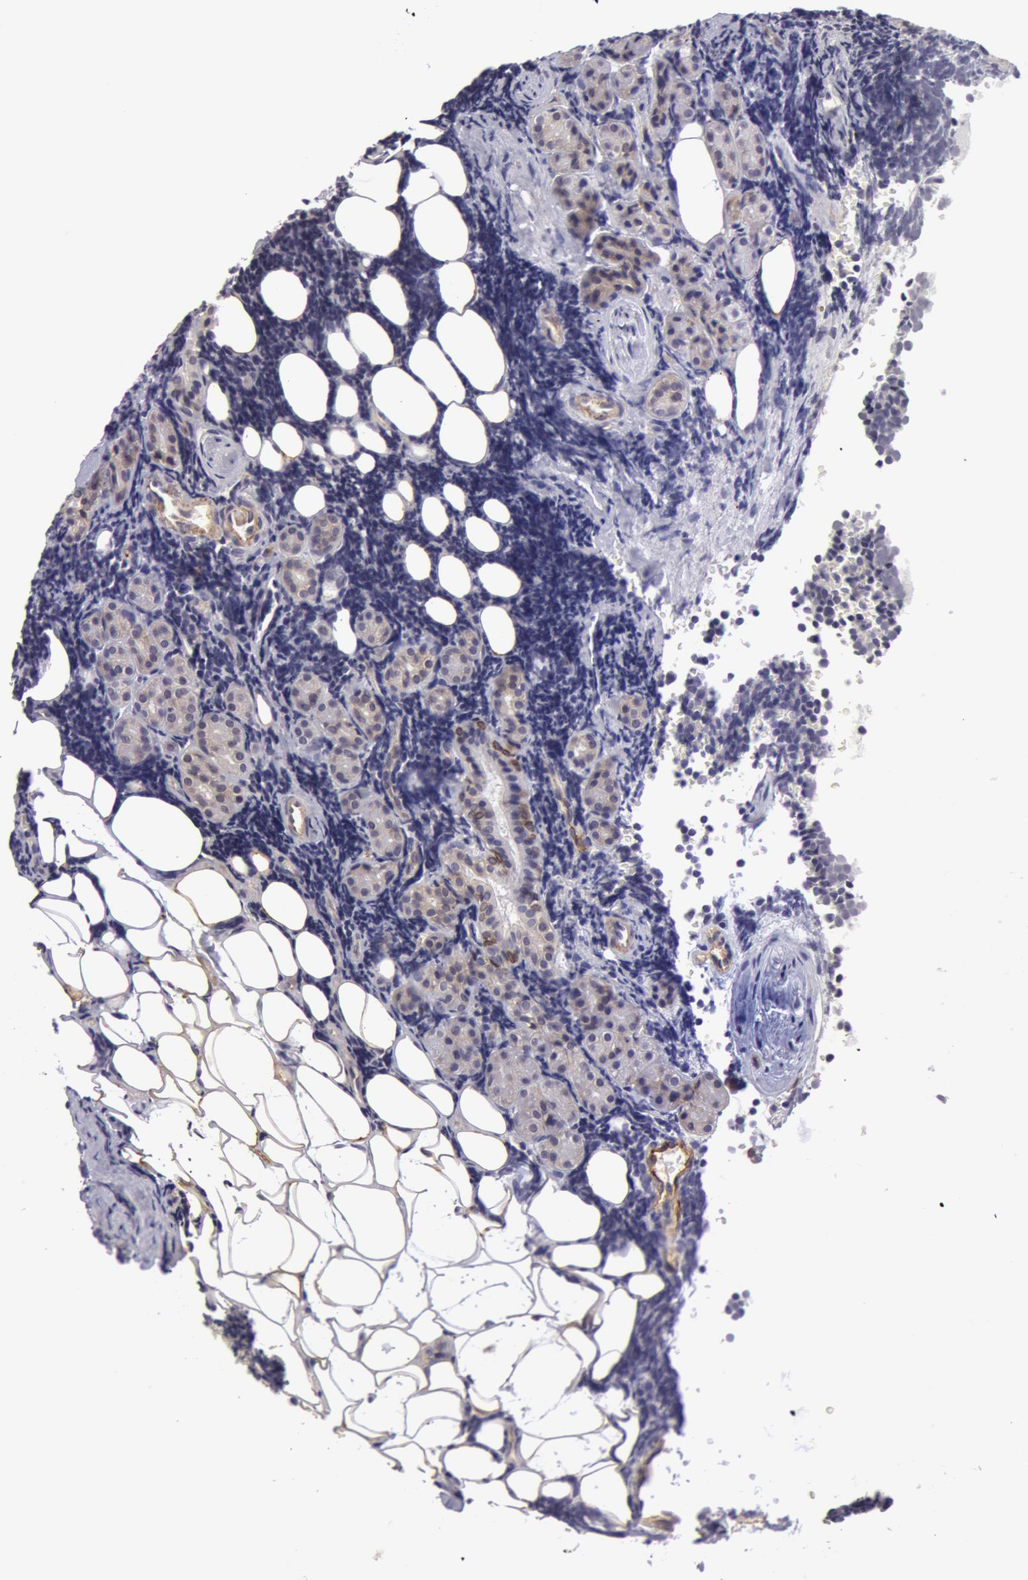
{"staining": {"intensity": "negative", "quantity": "none", "location": "none"}, "tissue": "lymphoma", "cell_type": "Tumor cells", "image_type": "cancer", "snomed": [{"axis": "morphology", "description": "Malignant lymphoma, non-Hodgkin's type, Low grade"}, {"axis": "topography", "description": "Lymph node"}], "caption": "IHC histopathology image of human lymphoma stained for a protein (brown), which reveals no expression in tumor cells.", "gene": "IL23A", "patient": {"sex": "male", "age": 57}}